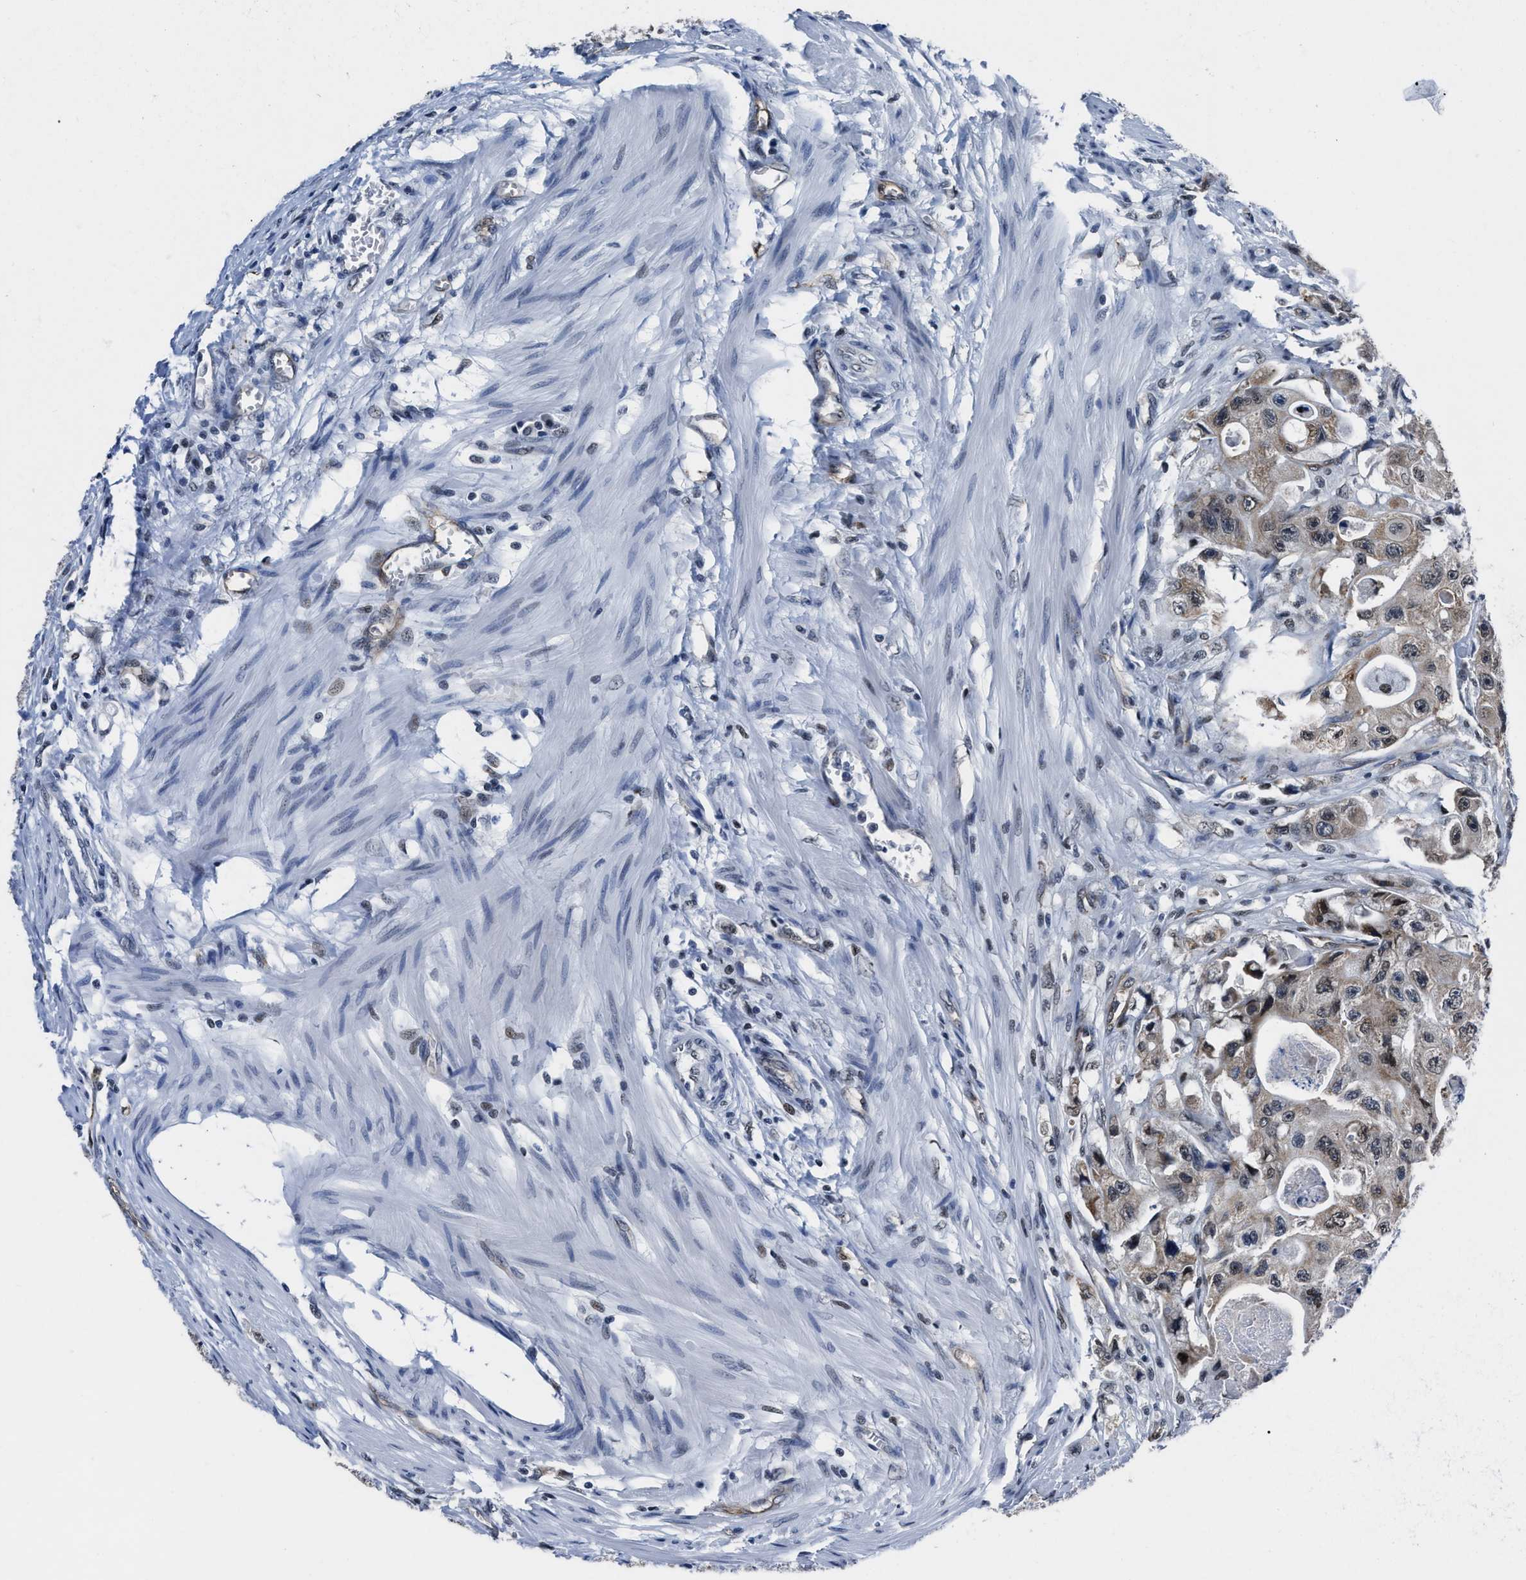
{"staining": {"intensity": "weak", "quantity": ">75%", "location": "cytoplasmic/membranous"}, "tissue": "colorectal cancer", "cell_type": "Tumor cells", "image_type": "cancer", "snomed": [{"axis": "morphology", "description": "Adenocarcinoma, NOS"}, {"axis": "topography", "description": "Colon"}], "caption": "Colorectal cancer tissue demonstrates weak cytoplasmic/membranous positivity in approximately >75% of tumor cells, visualized by immunohistochemistry.", "gene": "MARCKSL1", "patient": {"sex": "female", "age": 46}}